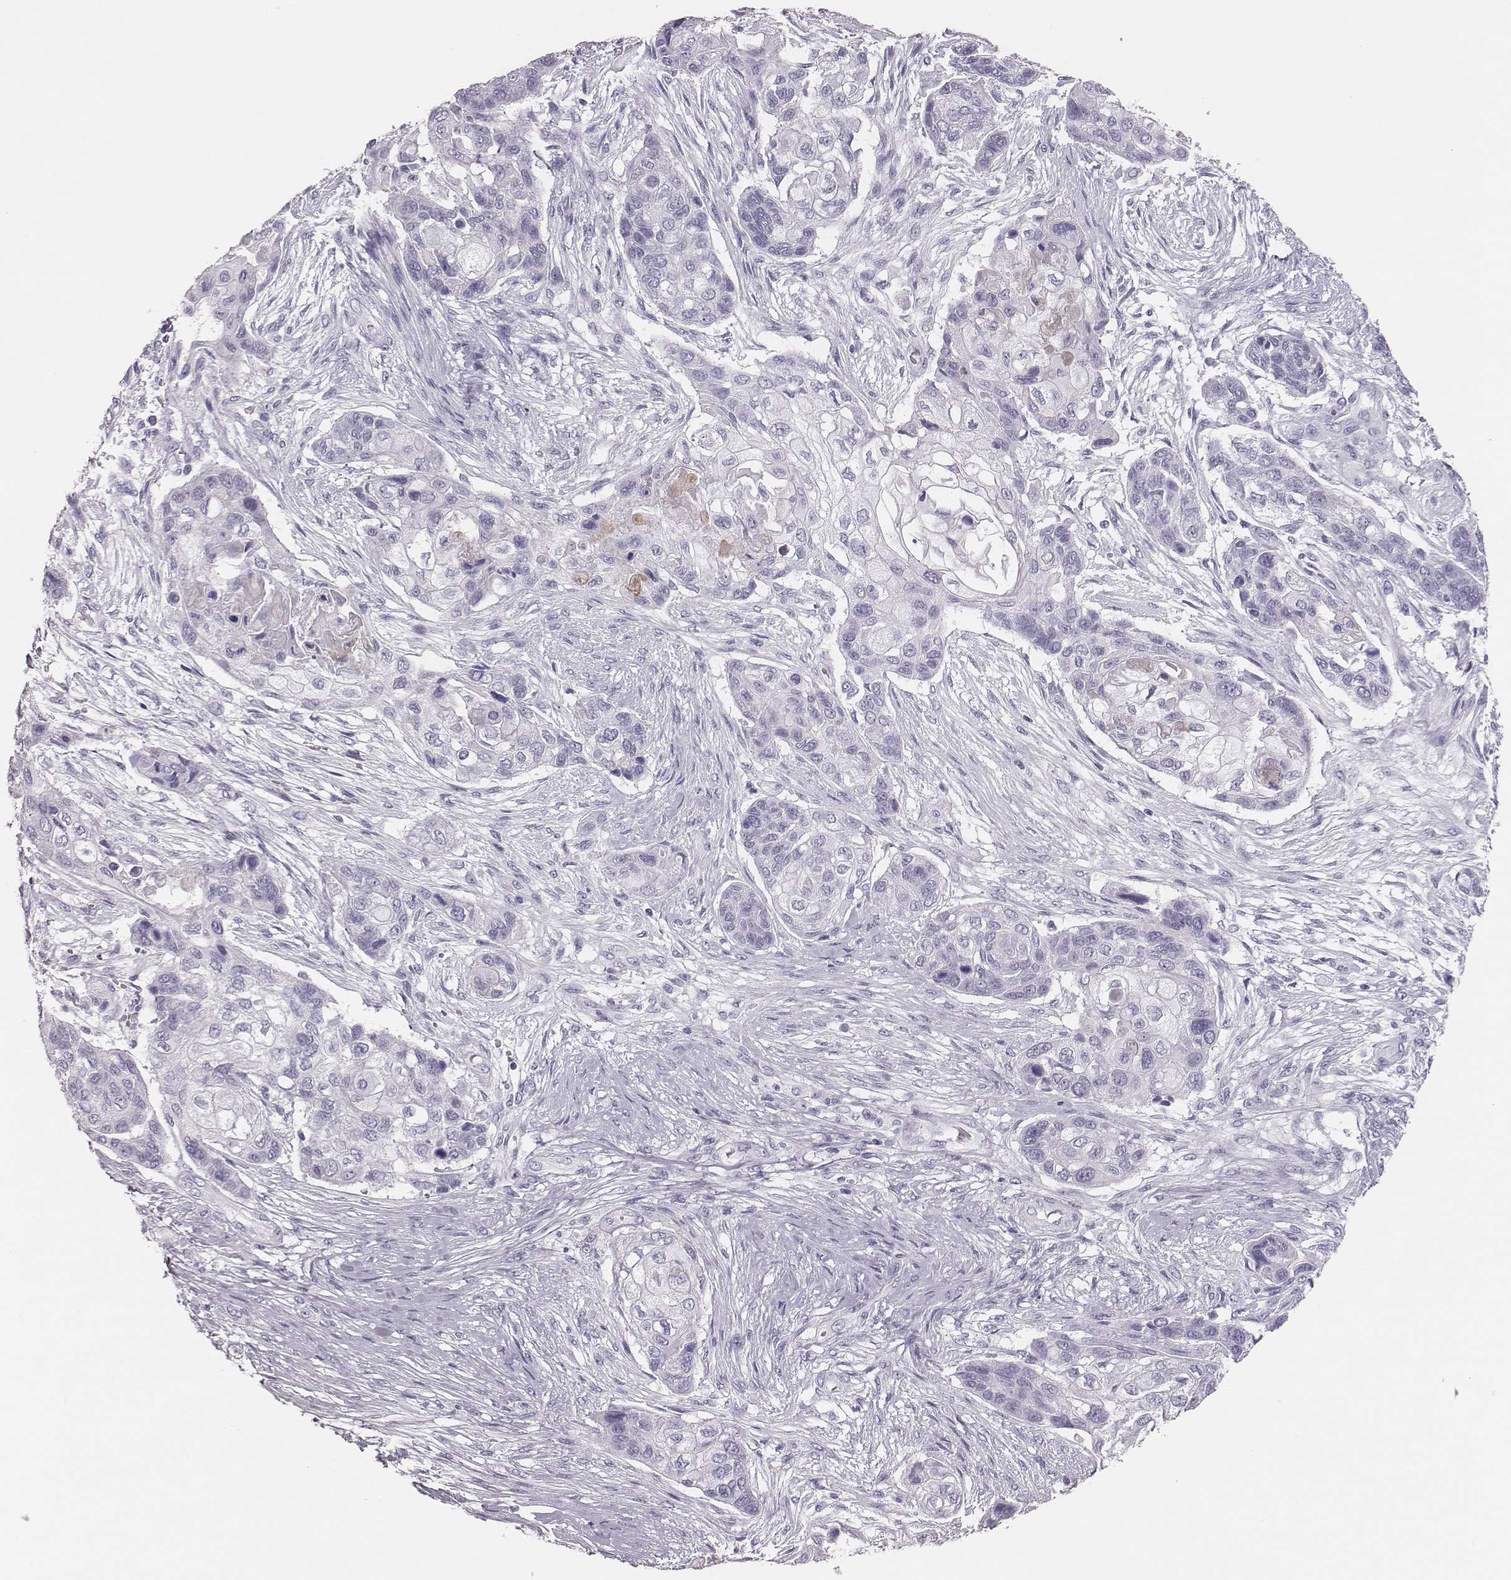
{"staining": {"intensity": "negative", "quantity": "none", "location": "none"}, "tissue": "lung cancer", "cell_type": "Tumor cells", "image_type": "cancer", "snomed": [{"axis": "morphology", "description": "Squamous cell carcinoma, NOS"}, {"axis": "topography", "description": "Lung"}], "caption": "A high-resolution histopathology image shows immunohistochemistry staining of lung squamous cell carcinoma, which shows no significant staining in tumor cells.", "gene": "H1-6", "patient": {"sex": "male", "age": 69}}